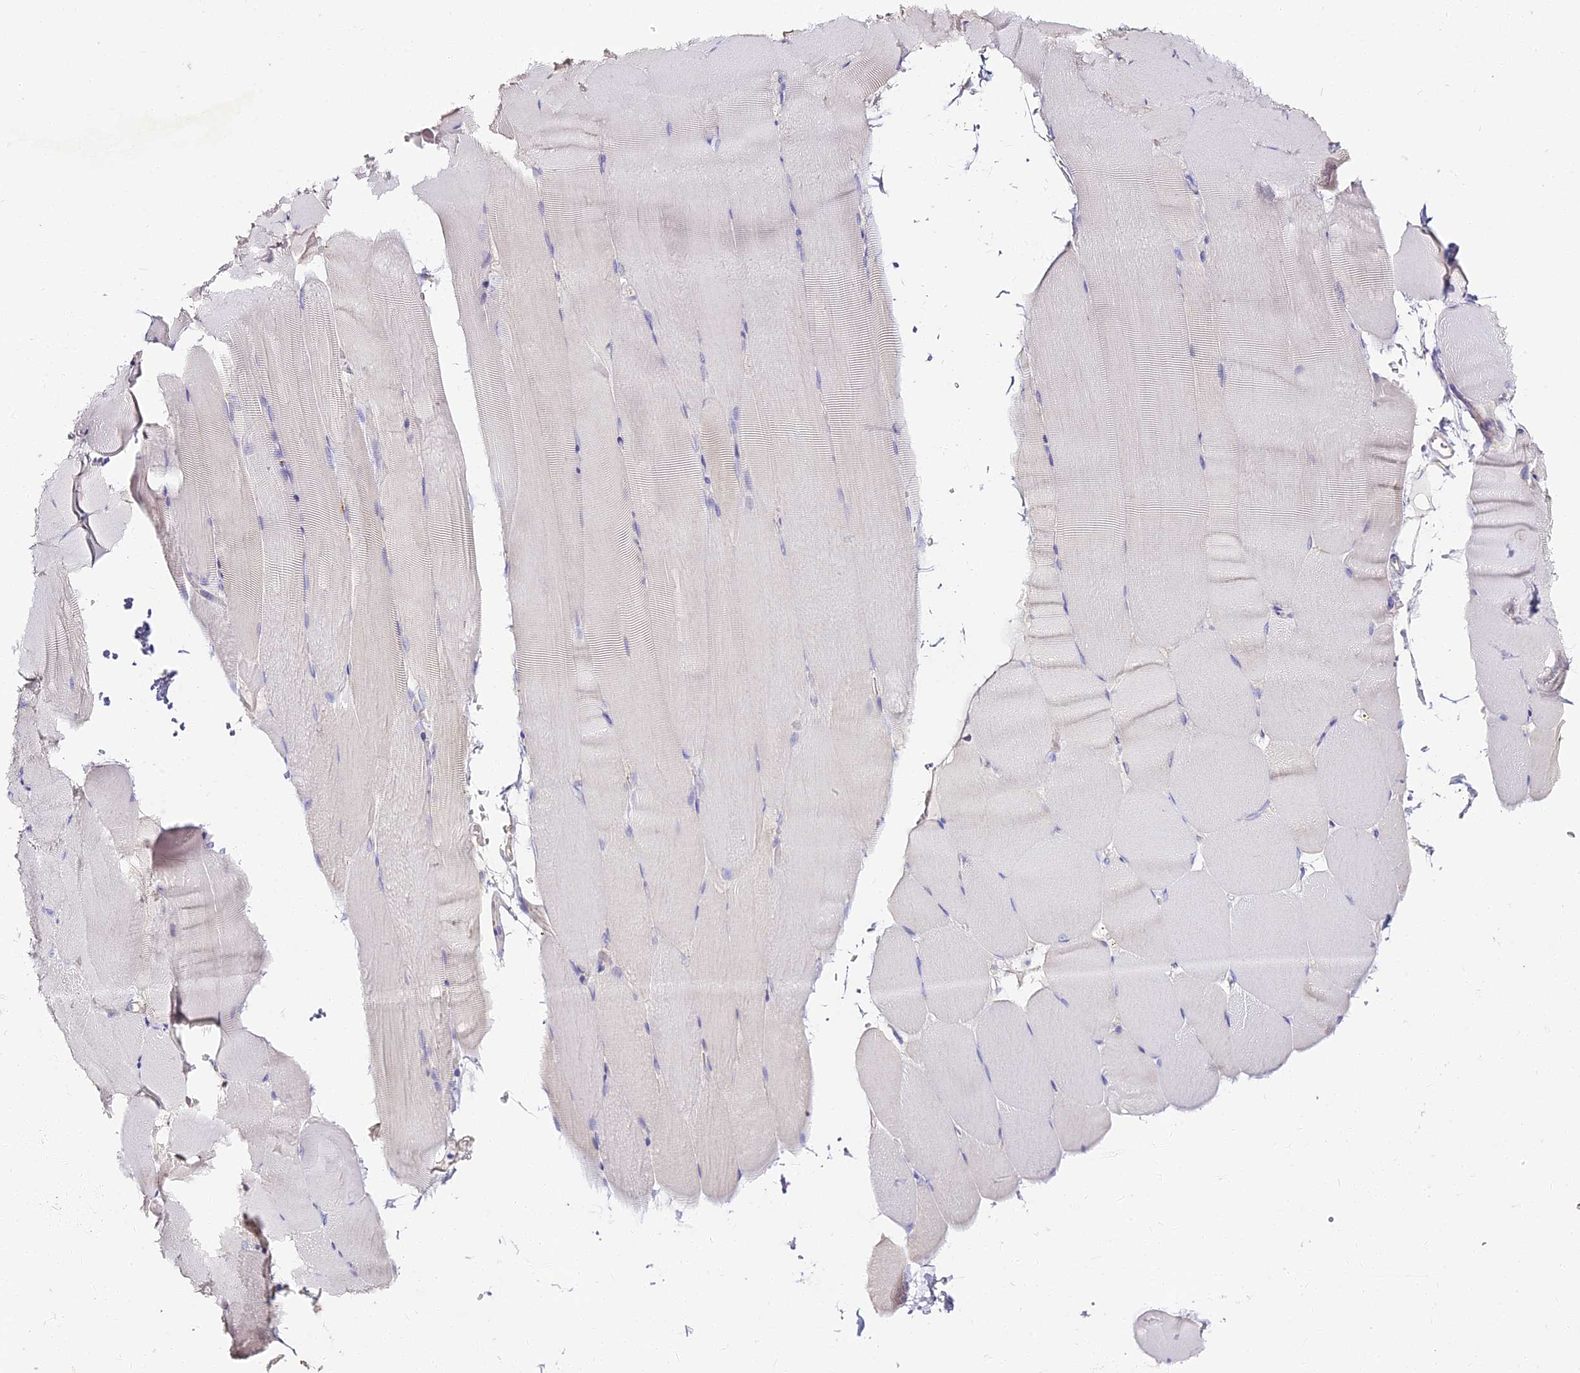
{"staining": {"intensity": "negative", "quantity": "none", "location": "none"}, "tissue": "skeletal muscle", "cell_type": "Myocytes", "image_type": "normal", "snomed": [{"axis": "morphology", "description": "Normal tissue, NOS"}, {"axis": "topography", "description": "Skeletal muscle"}, {"axis": "topography", "description": "Parathyroid gland"}], "caption": "Protein analysis of benign skeletal muscle displays no significant positivity in myocytes. The staining was performed using DAB (3,3'-diaminobenzidine) to visualize the protein expression in brown, while the nuclei were stained in blue with hematoxylin (Magnification: 20x).", "gene": "ALPG", "patient": {"sex": "female", "age": 37}}